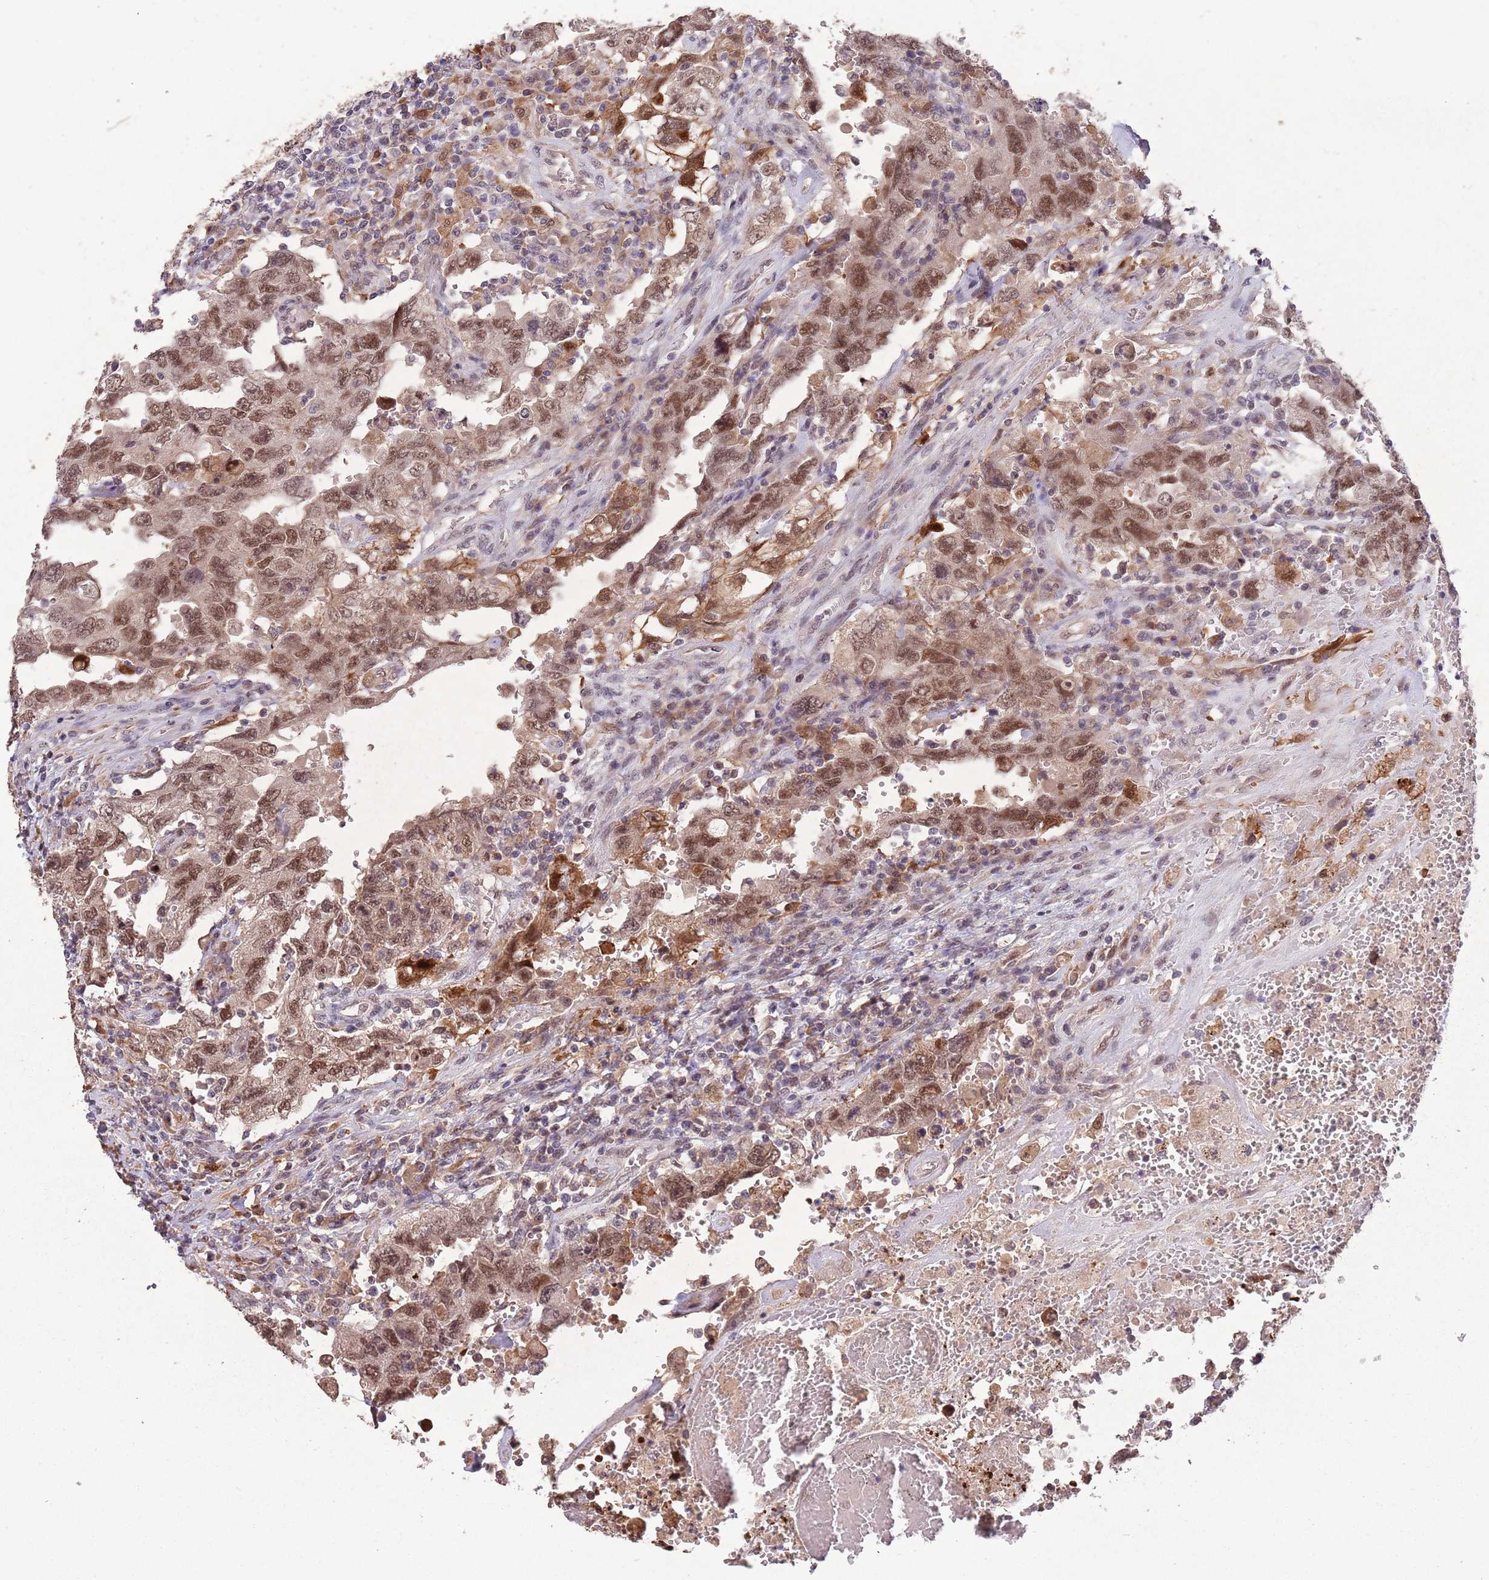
{"staining": {"intensity": "moderate", "quantity": ">75%", "location": "cytoplasmic/membranous,nuclear"}, "tissue": "testis cancer", "cell_type": "Tumor cells", "image_type": "cancer", "snomed": [{"axis": "morphology", "description": "Carcinoma, Embryonal, NOS"}, {"axis": "topography", "description": "Testis"}], "caption": "IHC staining of testis cancer, which exhibits medium levels of moderate cytoplasmic/membranous and nuclear expression in approximately >75% of tumor cells indicating moderate cytoplasmic/membranous and nuclear protein expression. The staining was performed using DAB (3,3'-diaminobenzidine) (brown) for protein detection and nuclei were counterstained in hematoxylin (blue).", "gene": "ZNF639", "patient": {"sex": "male", "age": 26}}